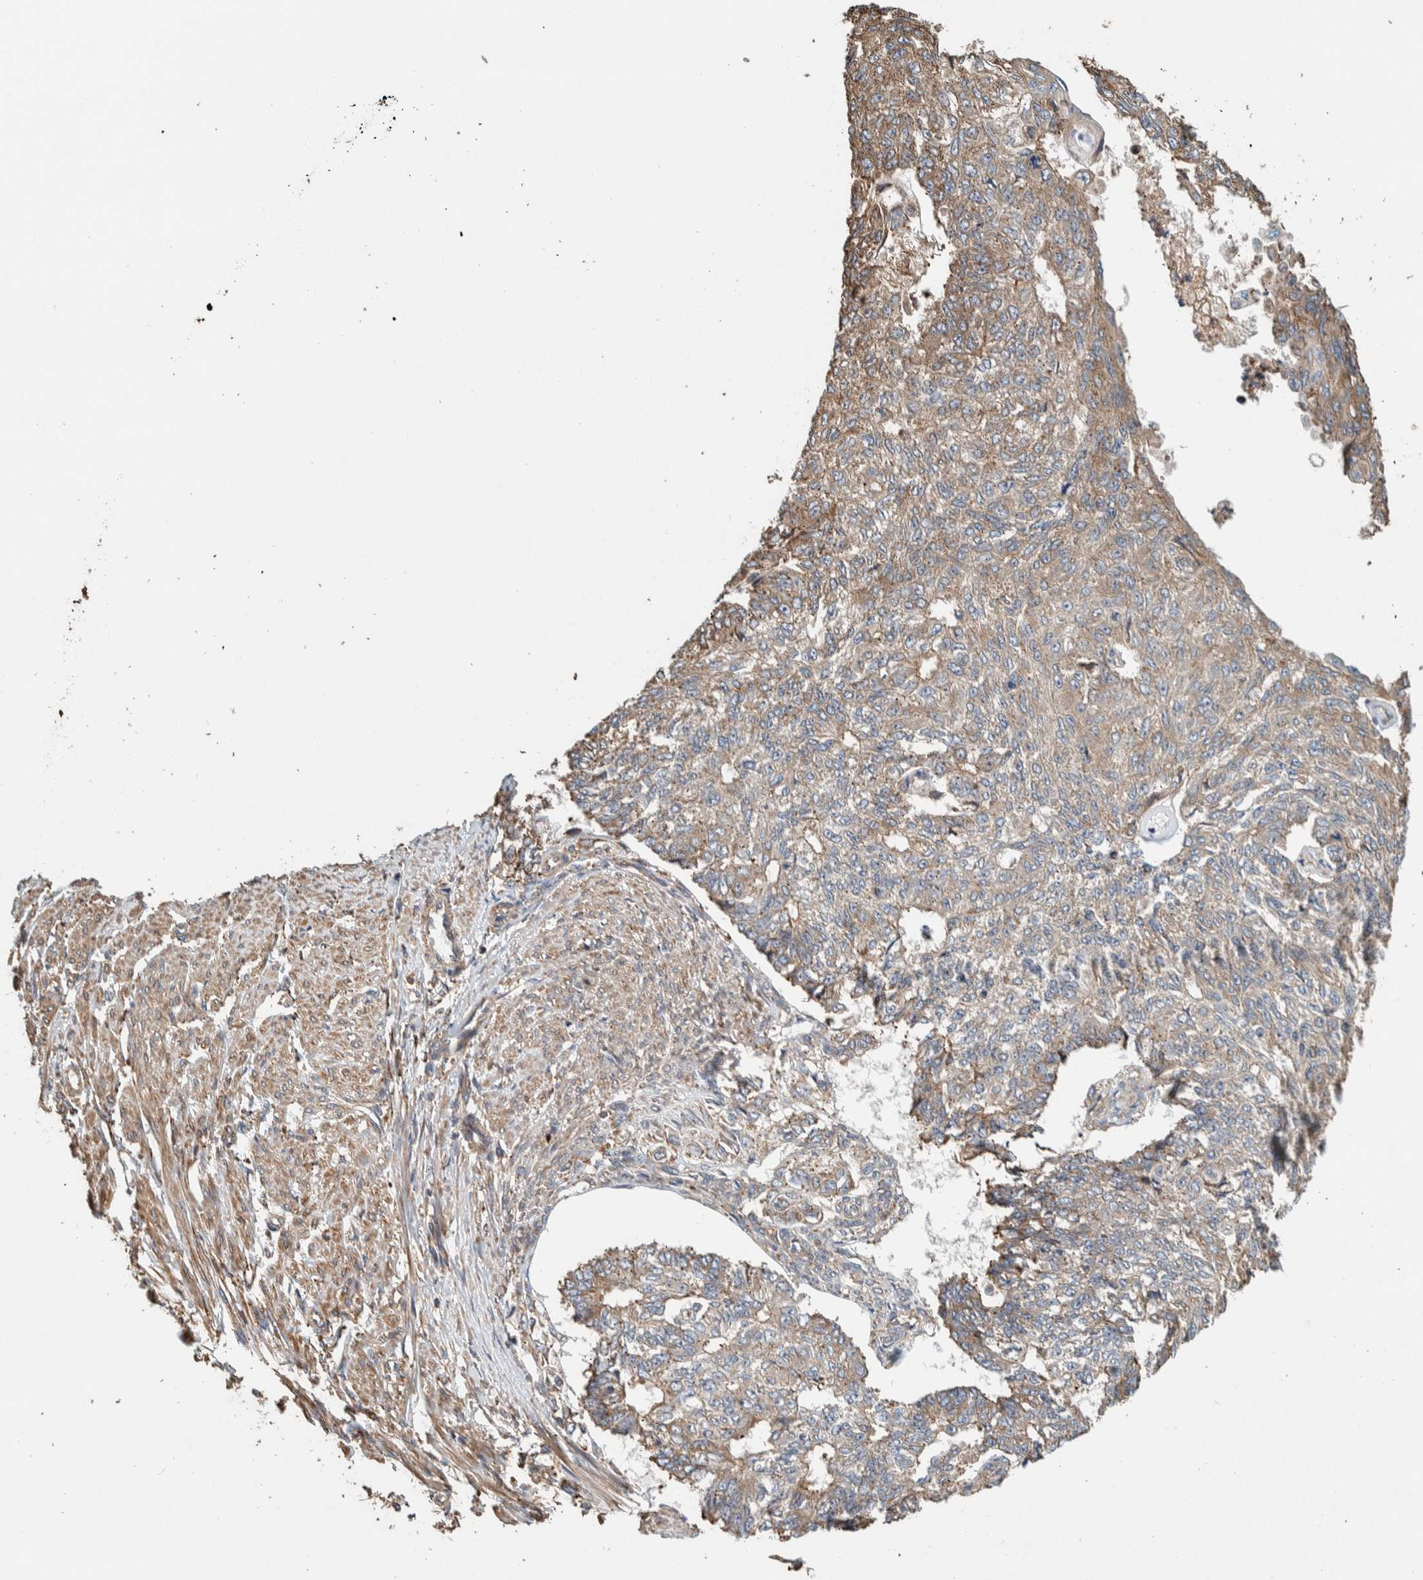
{"staining": {"intensity": "weak", "quantity": ">75%", "location": "cytoplasmic/membranous"}, "tissue": "endometrial cancer", "cell_type": "Tumor cells", "image_type": "cancer", "snomed": [{"axis": "morphology", "description": "Adenocarcinoma, NOS"}, {"axis": "topography", "description": "Endometrium"}], "caption": "Protein expression analysis of human endometrial cancer (adenocarcinoma) reveals weak cytoplasmic/membranous expression in approximately >75% of tumor cells.", "gene": "PLA2G3", "patient": {"sex": "female", "age": 32}}